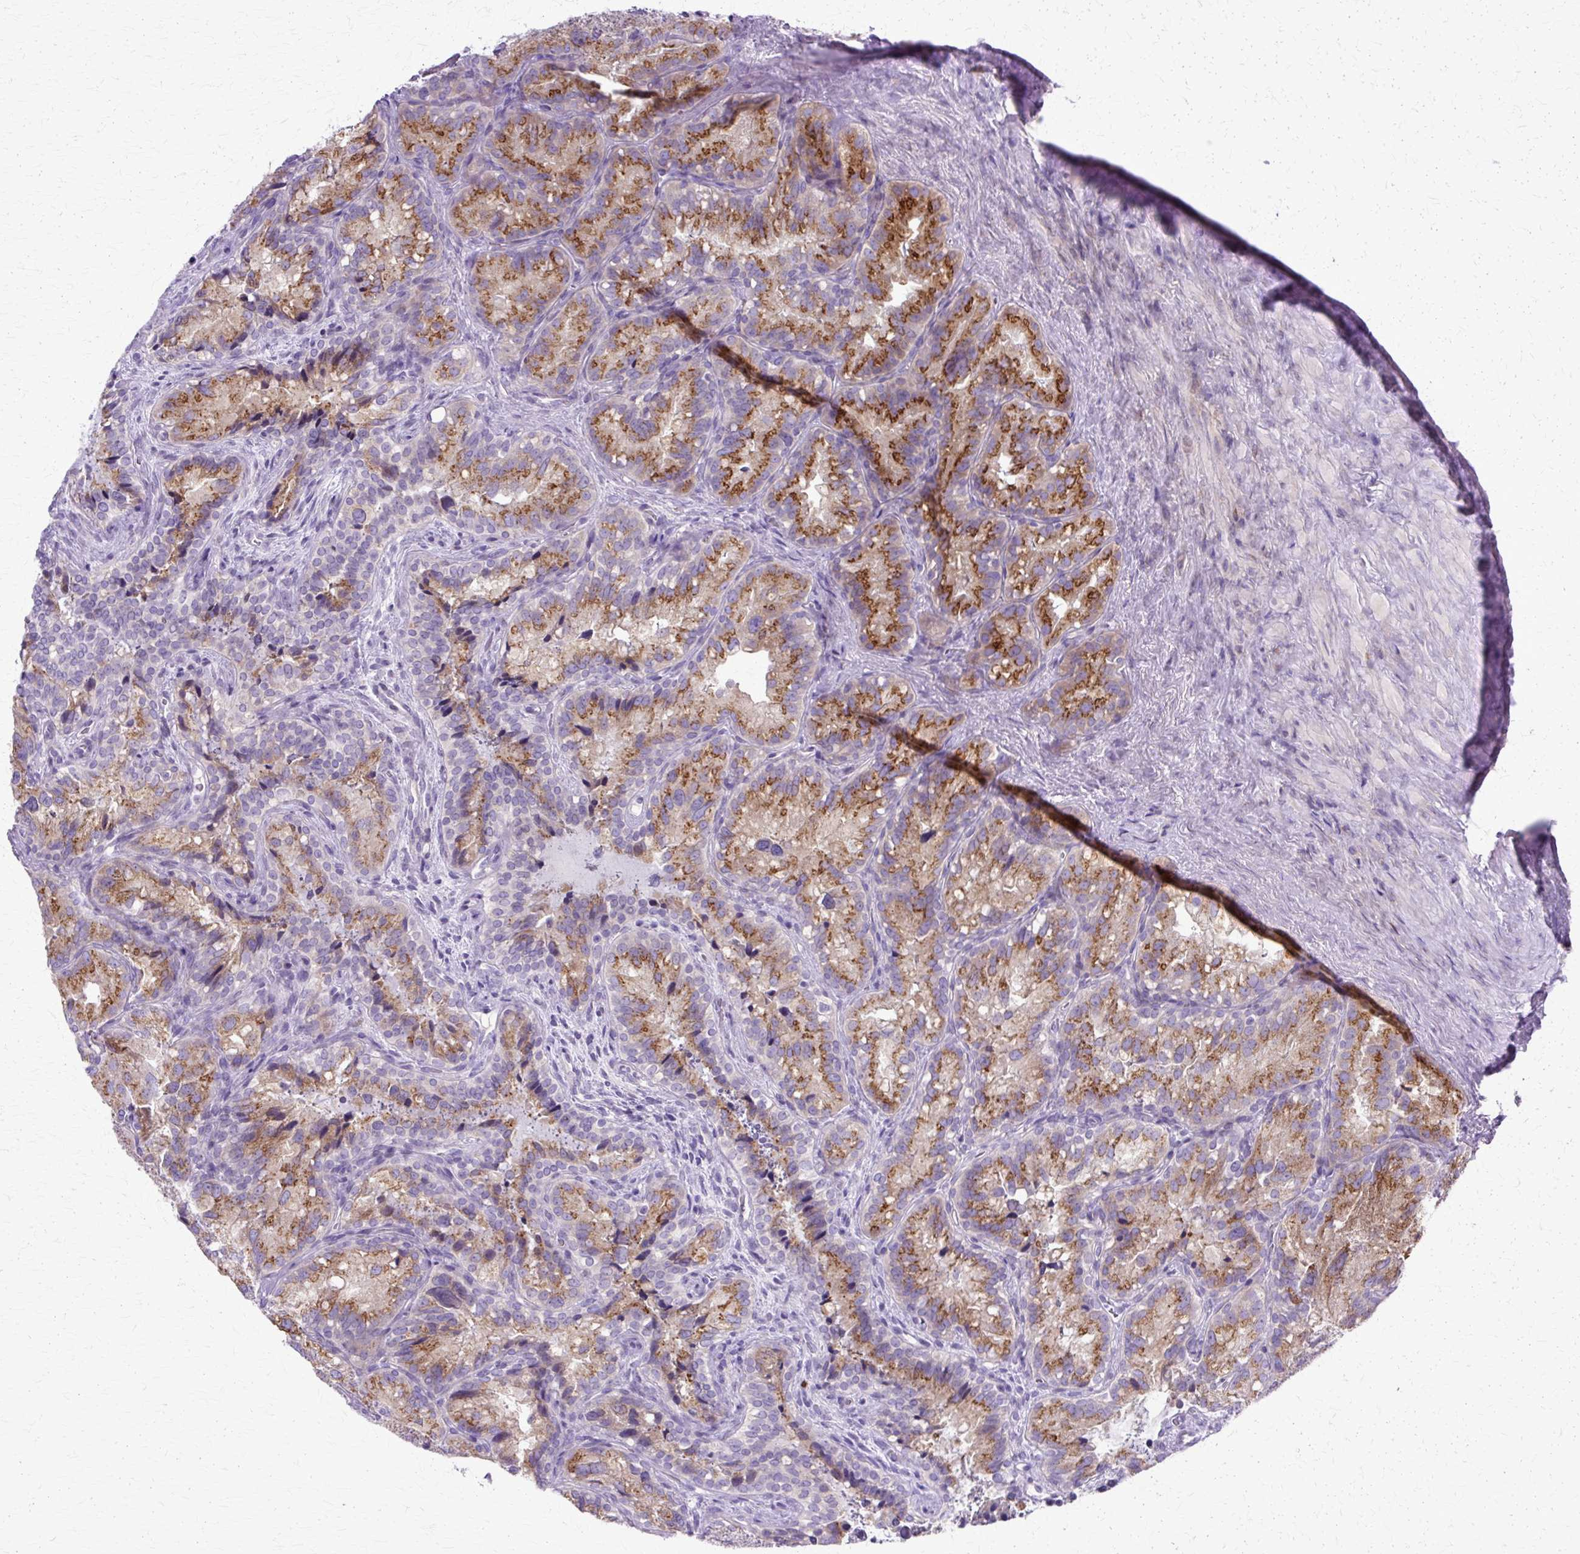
{"staining": {"intensity": "moderate", "quantity": ">75%", "location": "cytoplasmic/membranous"}, "tissue": "seminal vesicle", "cell_type": "Glandular cells", "image_type": "normal", "snomed": [{"axis": "morphology", "description": "Normal tissue, NOS"}, {"axis": "topography", "description": "Seminal veicle"}], "caption": "Approximately >75% of glandular cells in normal human seminal vesicle demonstrate moderate cytoplasmic/membranous protein staining as visualized by brown immunohistochemical staining.", "gene": "TBC1D3B", "patient": {"sex": "male", "age": 69}}